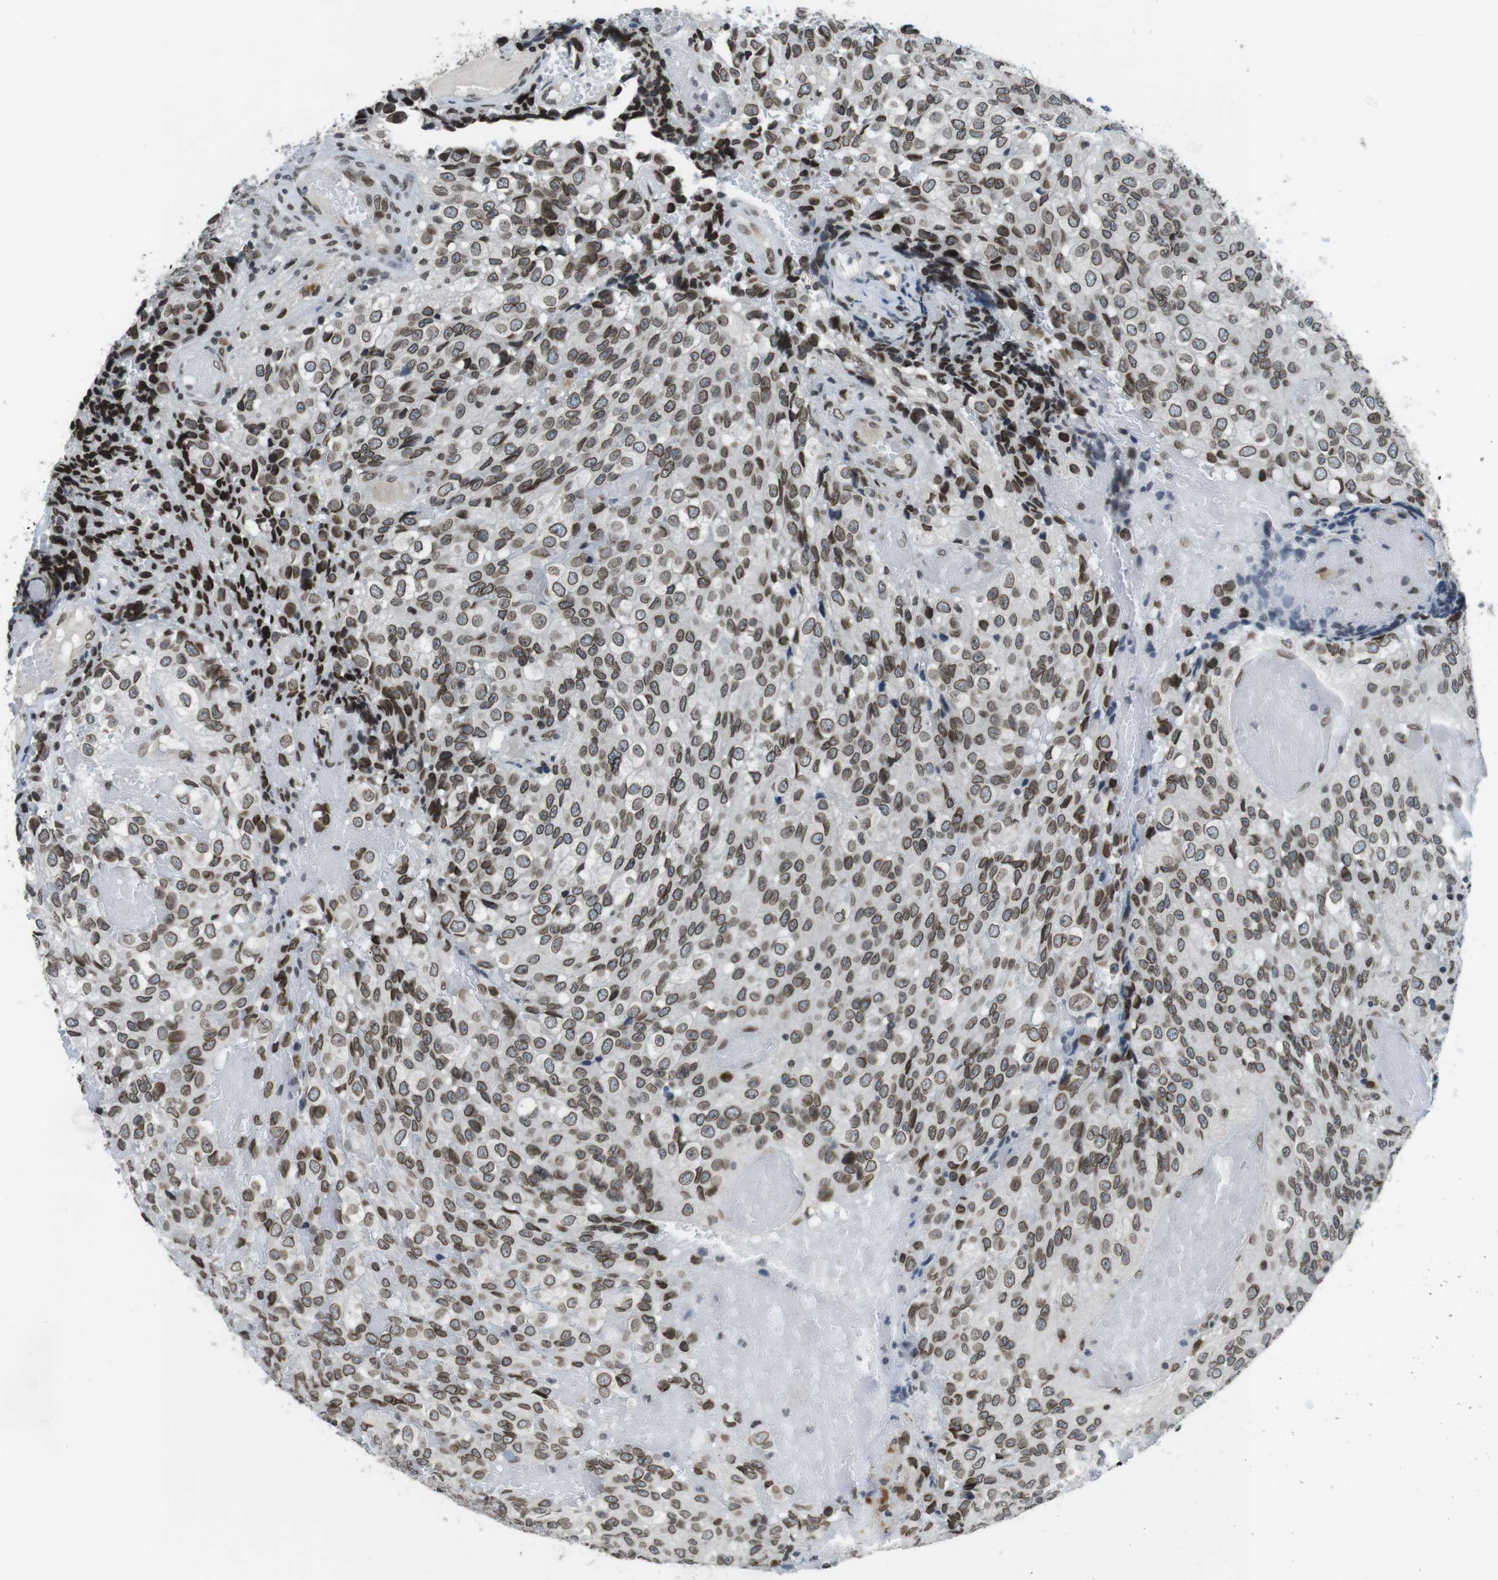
{"staining": {"intensity": "moderate", "quantity": ">75%", "location": "cytoplasmic/membranous,nuclear"}, "tissue": "glioma", "cell_type": "Tumor cells", "image_type": "cancer", "snomed": [{"axis": "morphology", "description": "Glioma, malignant, High grade"}, {"axis": "topography", "description": "Brain"}], "caption": "Immunohistochemical staining of human glioma displays medium levels of moderate cytoplasmic/membranous and nuclear protein staining in approximately >75% of tumor cells.", "gene": "MAD1L1", "patient": {"sex": "male", "age": 32}}